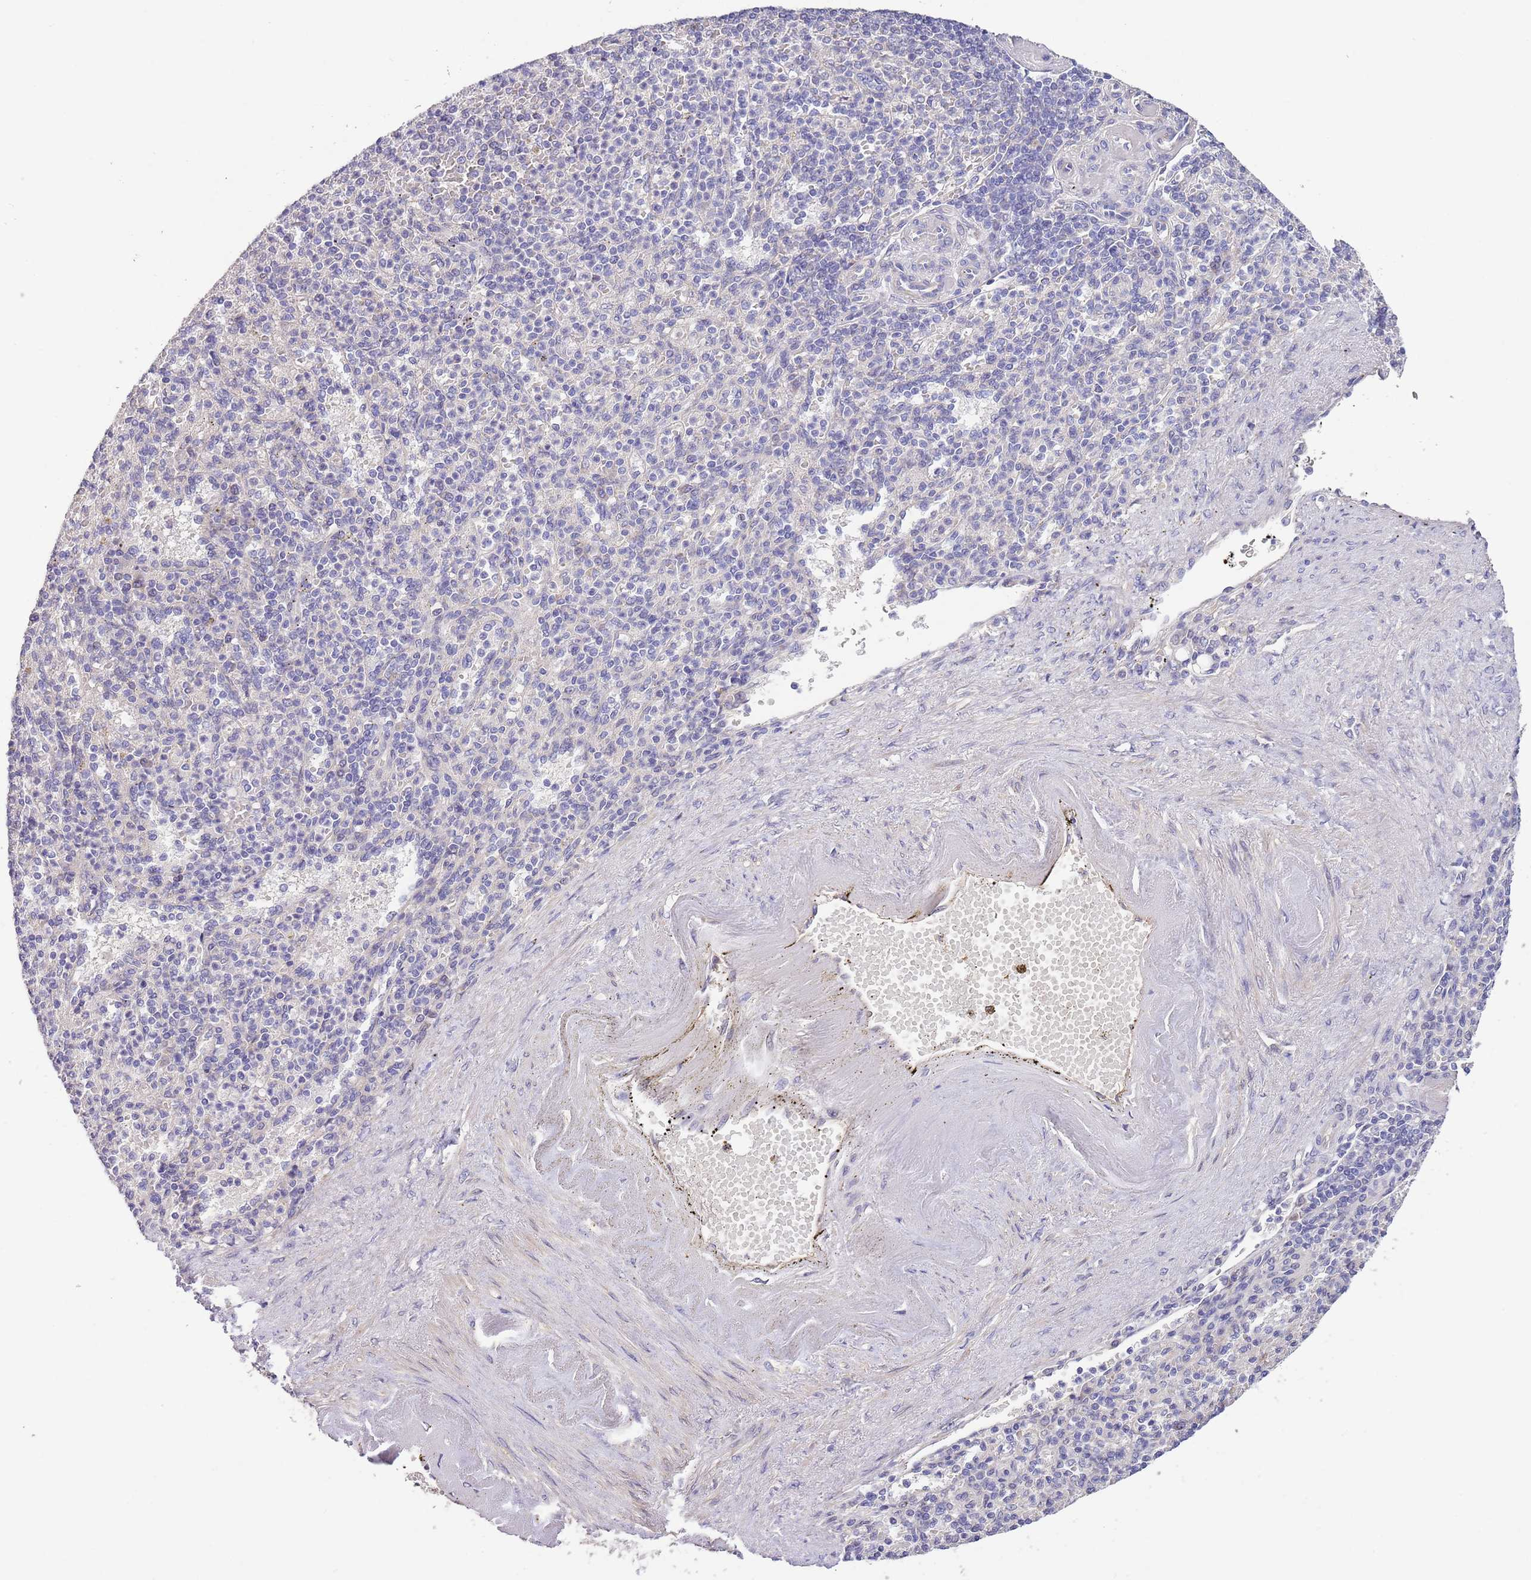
{"staining": {"intensity": "negative", "quantity": "none", "location": "none"}, "tissue": "spleen", "cell_type": "Cells in red pulp", "image_type": "normal", "snomed": [{"axis": "morphology", "description": "Normal tissue, NOS"}, {"axis": "topography", "description": "Spleen"}], "caption": "DAB (3,3'-diaminobenzidine) immunohistochemical staining of unremarkable human spleen demonstrates no significant expression in cells in red pulp.", "gene": "LIPJ", "patient": {"sex": "female", "age": 74}}